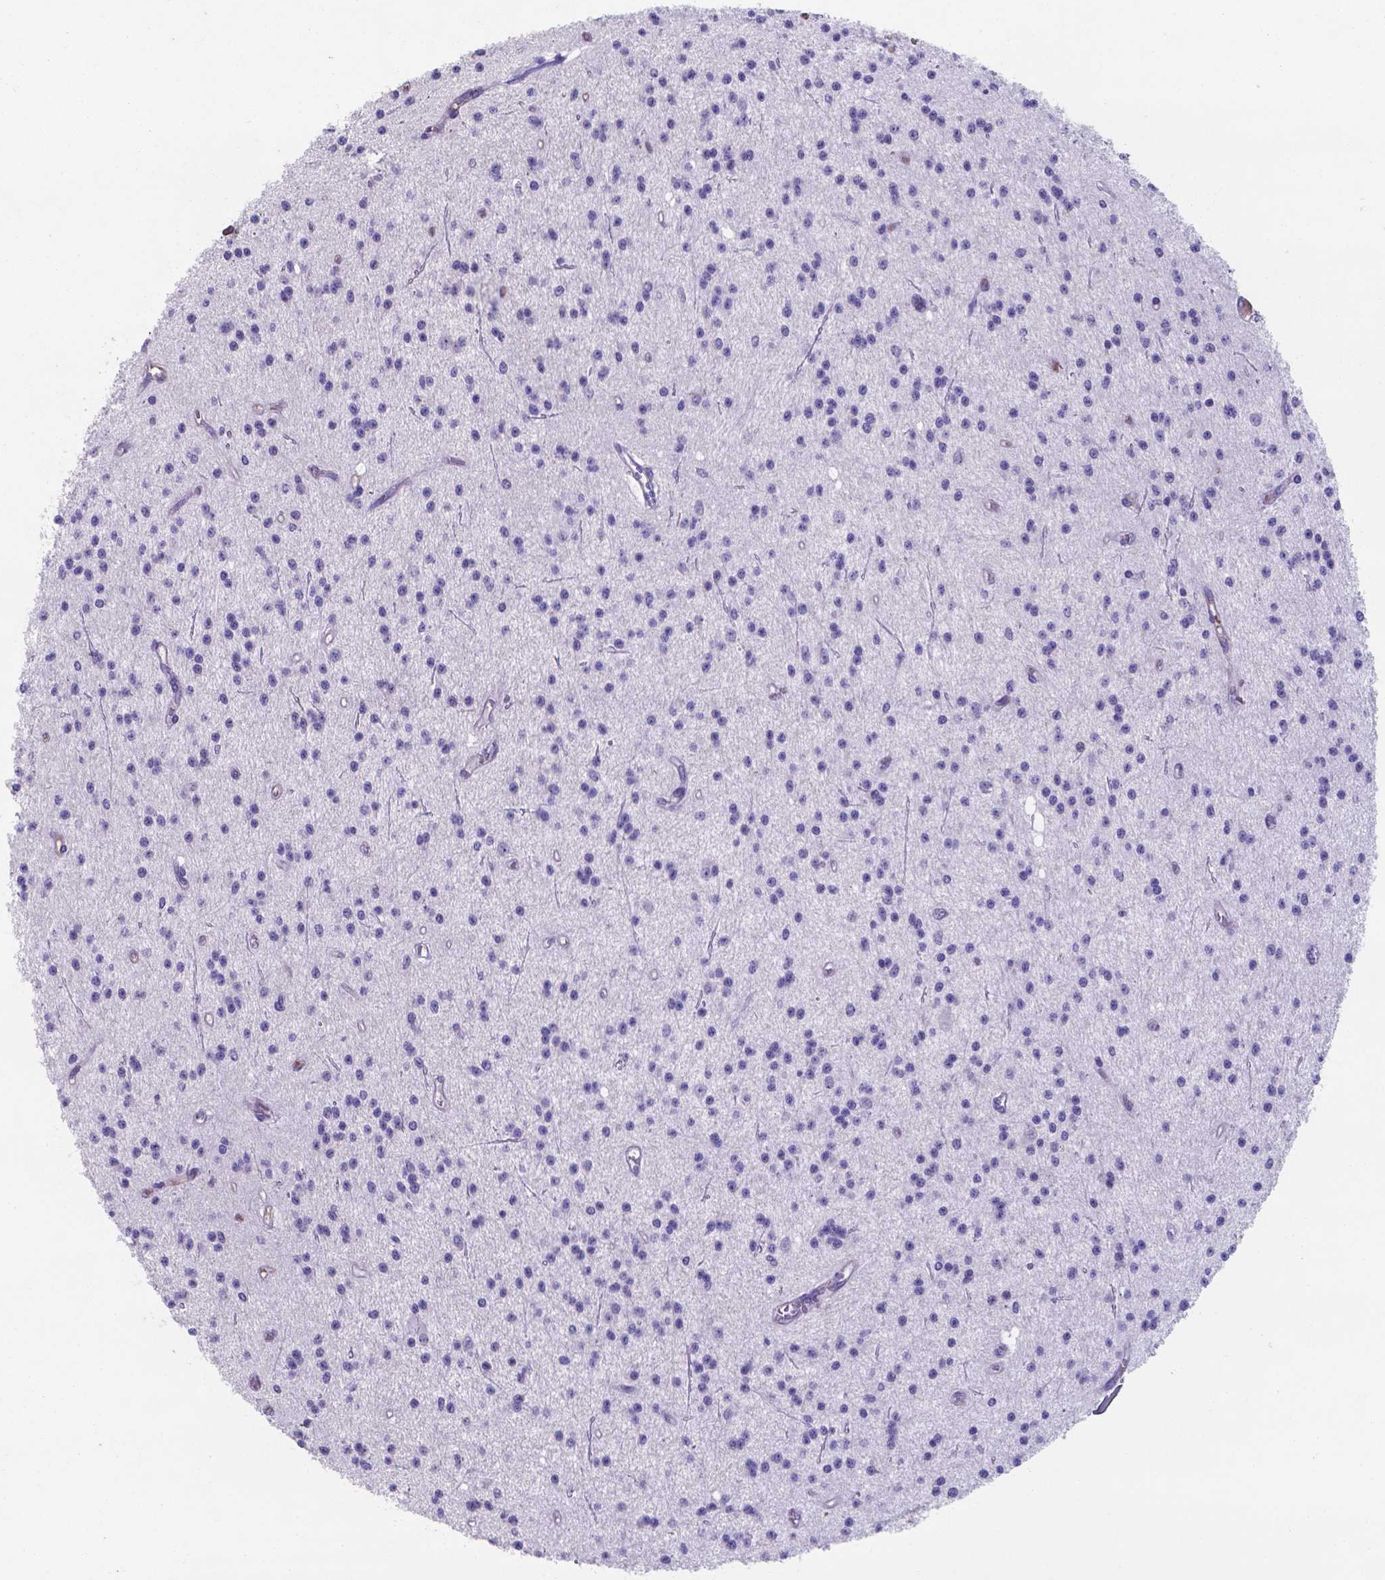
{"staining": {"intensity": "negative", "quantity": "none", "location": "none"}, "tissue": "glioma", "cell_type": "Tumor cells", "image_type": "cancer", "snomed": [{"axis": "morphology", "description": "Glioma, malignant, Low grade"}, {"axis": "topography", "description": "Brain"}], "caption": "DAB (3,3'-diaminobenzidine) immunohistochemical staining of low-grade glioma (malignant) shows no significant positivity in tumor cells.", "gene": "SERPINA1", "patient": {"sex": "male", "age": 27}}